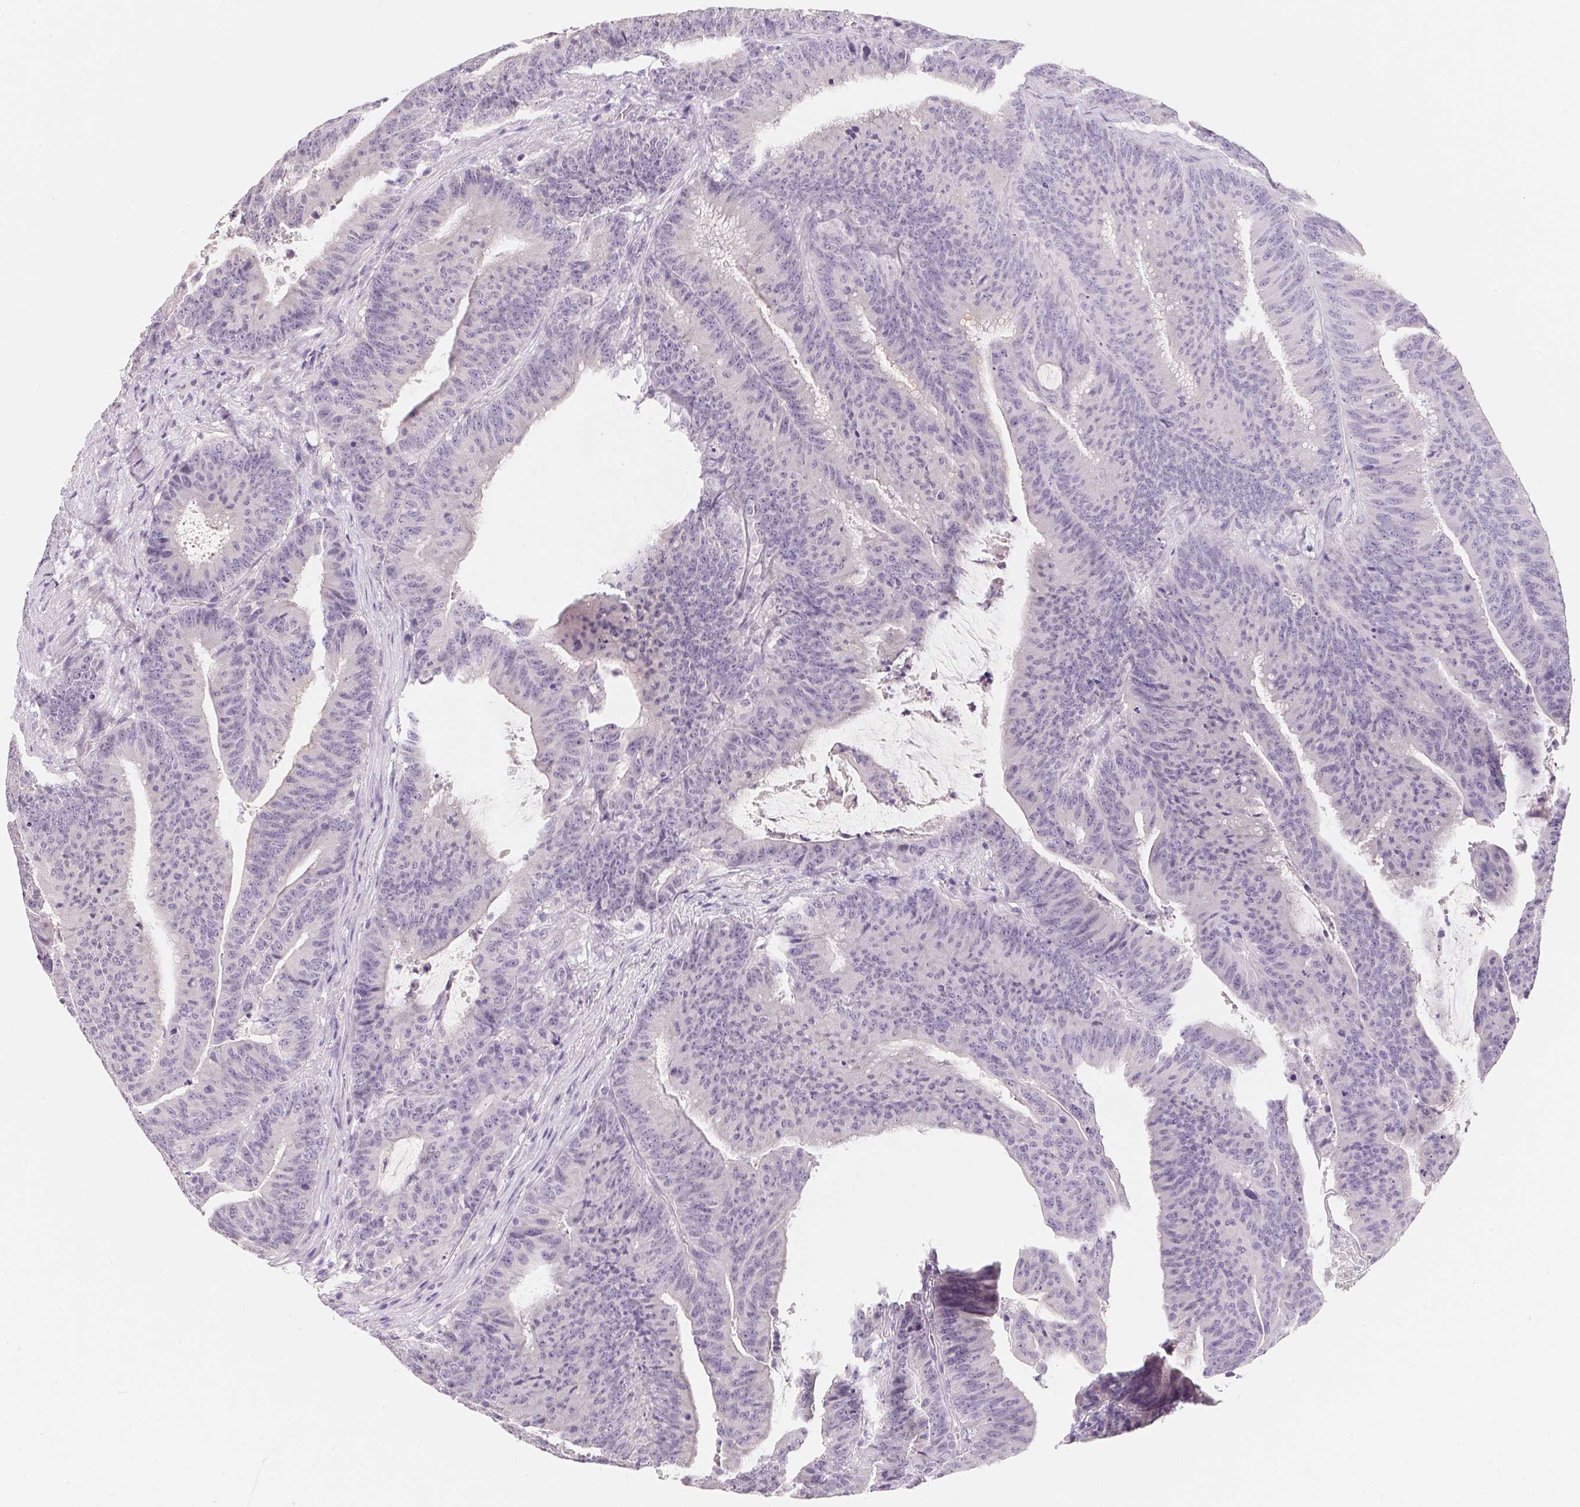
{"staining": {"intensity": "negative", "quantity": "none", "location": "none"}, "tissue": "colorectal cancer", "cell_type": "Tumor cells", "image_type": "cancer", "snomed": [{"axis": "morphology", "description": "Adenocarcinoma, NOS"}, {"axis": "topography", "description": "Colon"}], "caption": "This is a micrograph of immunohistochemistry (IHC) staining of adenocarcinoma (colorectal), which shows no staining in tumor cells. Brightfield microscopy of immunohistochemistry (IHC) stained with DAB (brown) and hematoxylin (blue), captured at high magnification.", "gene": "MCOLN3", "patient": {"sex": "female", "age": 78}}